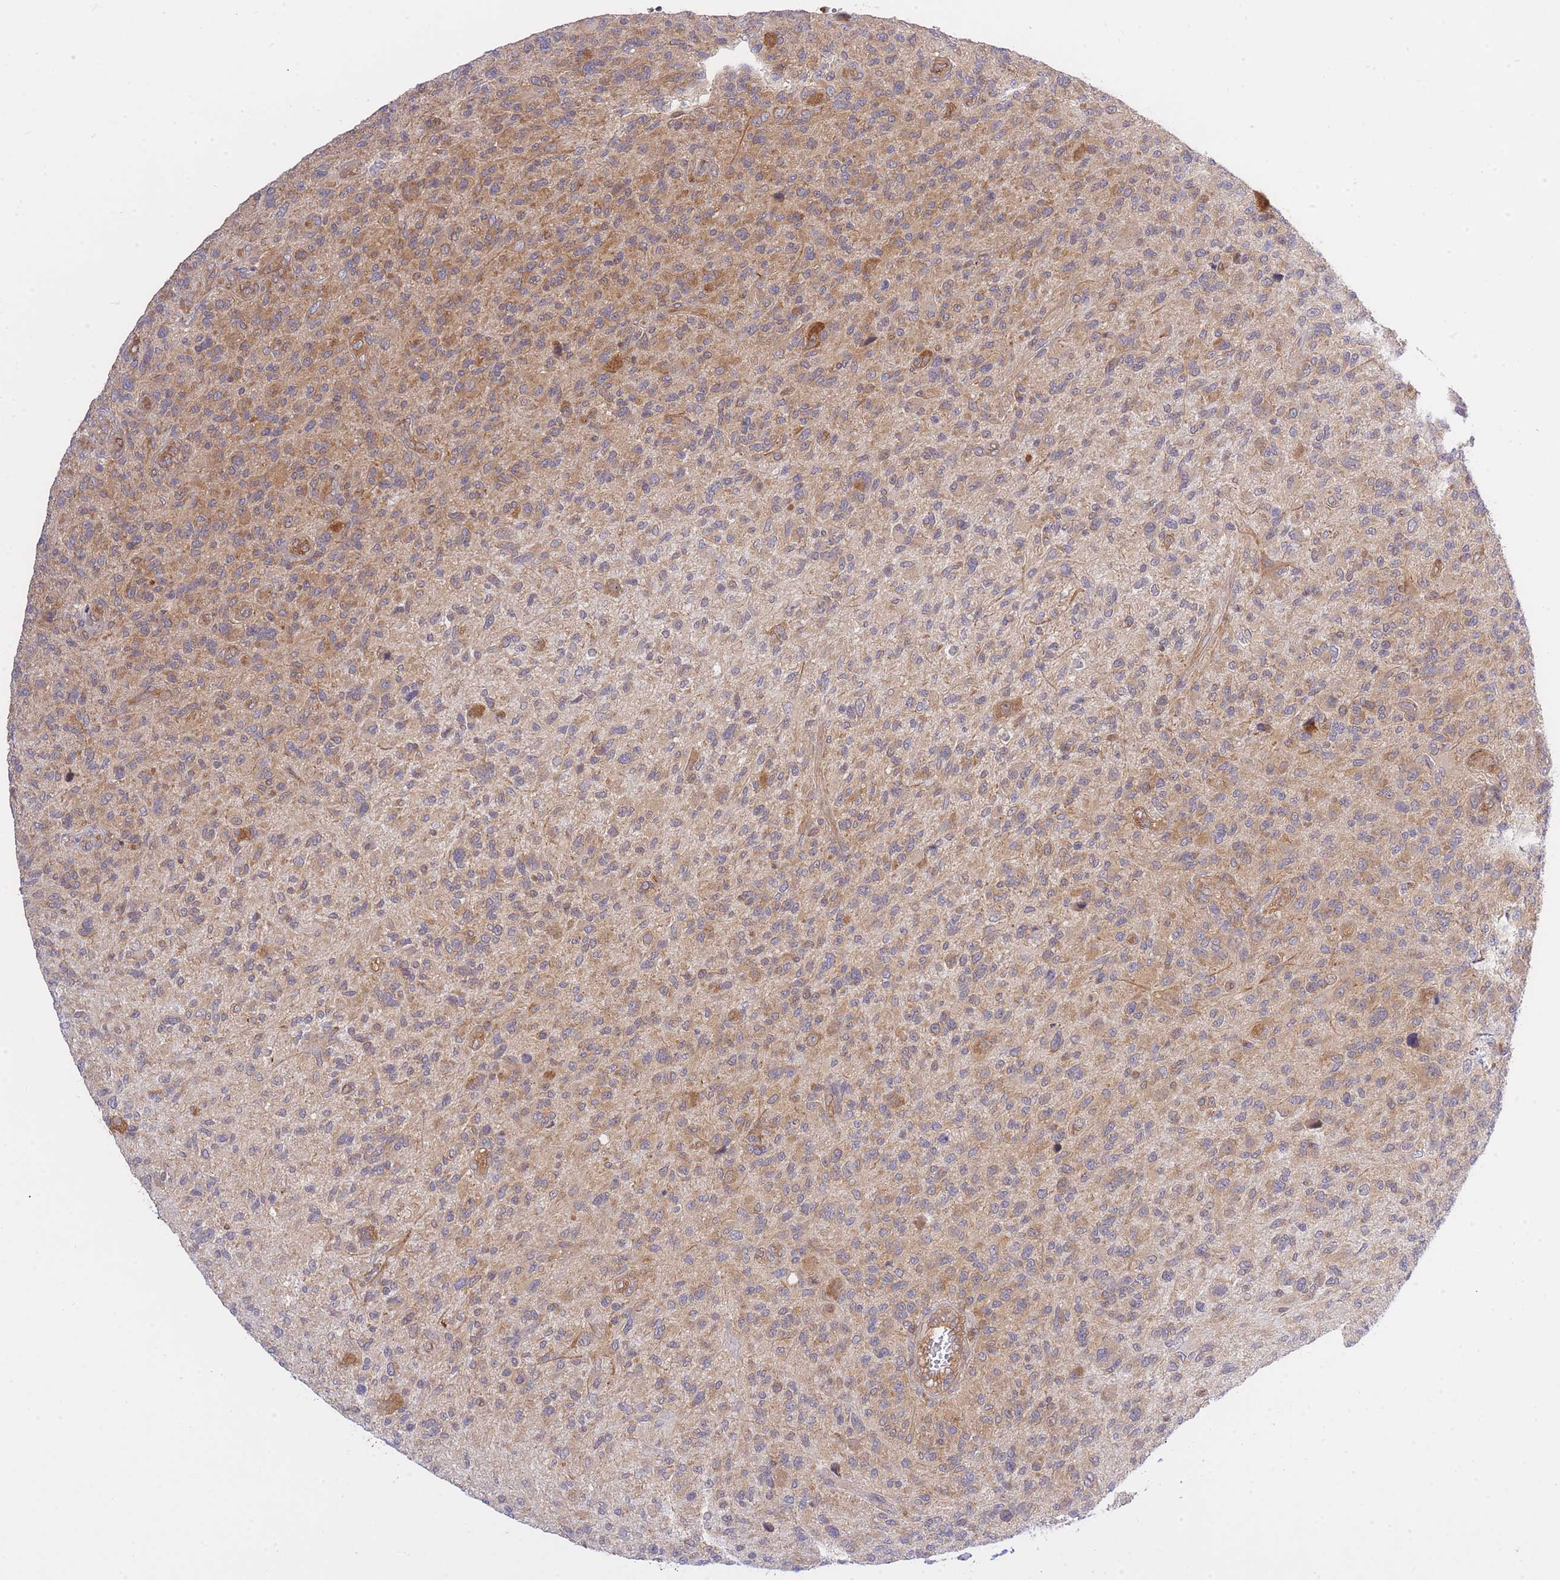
{"staining": {"intensity": "moderate", "quantity": "25%-75%", "location": "cytoplasmic/membranous"}, "tissue": "glioma", "cell_type": "Tumor cells", "image_type": "cancer", "snomed": [{"axis": "morphology", "description": "Glioma, malignant, High grade"}, {"axis": "topography", "description": "Brain"}], "caption": "A histopathology image of human glioma stained for a protein exhibits moderate cytoplasmic/membranous brown staining in tumor cells.", "gene": "EIF2B2", "patient": {"sex": "male", "age": 47}}